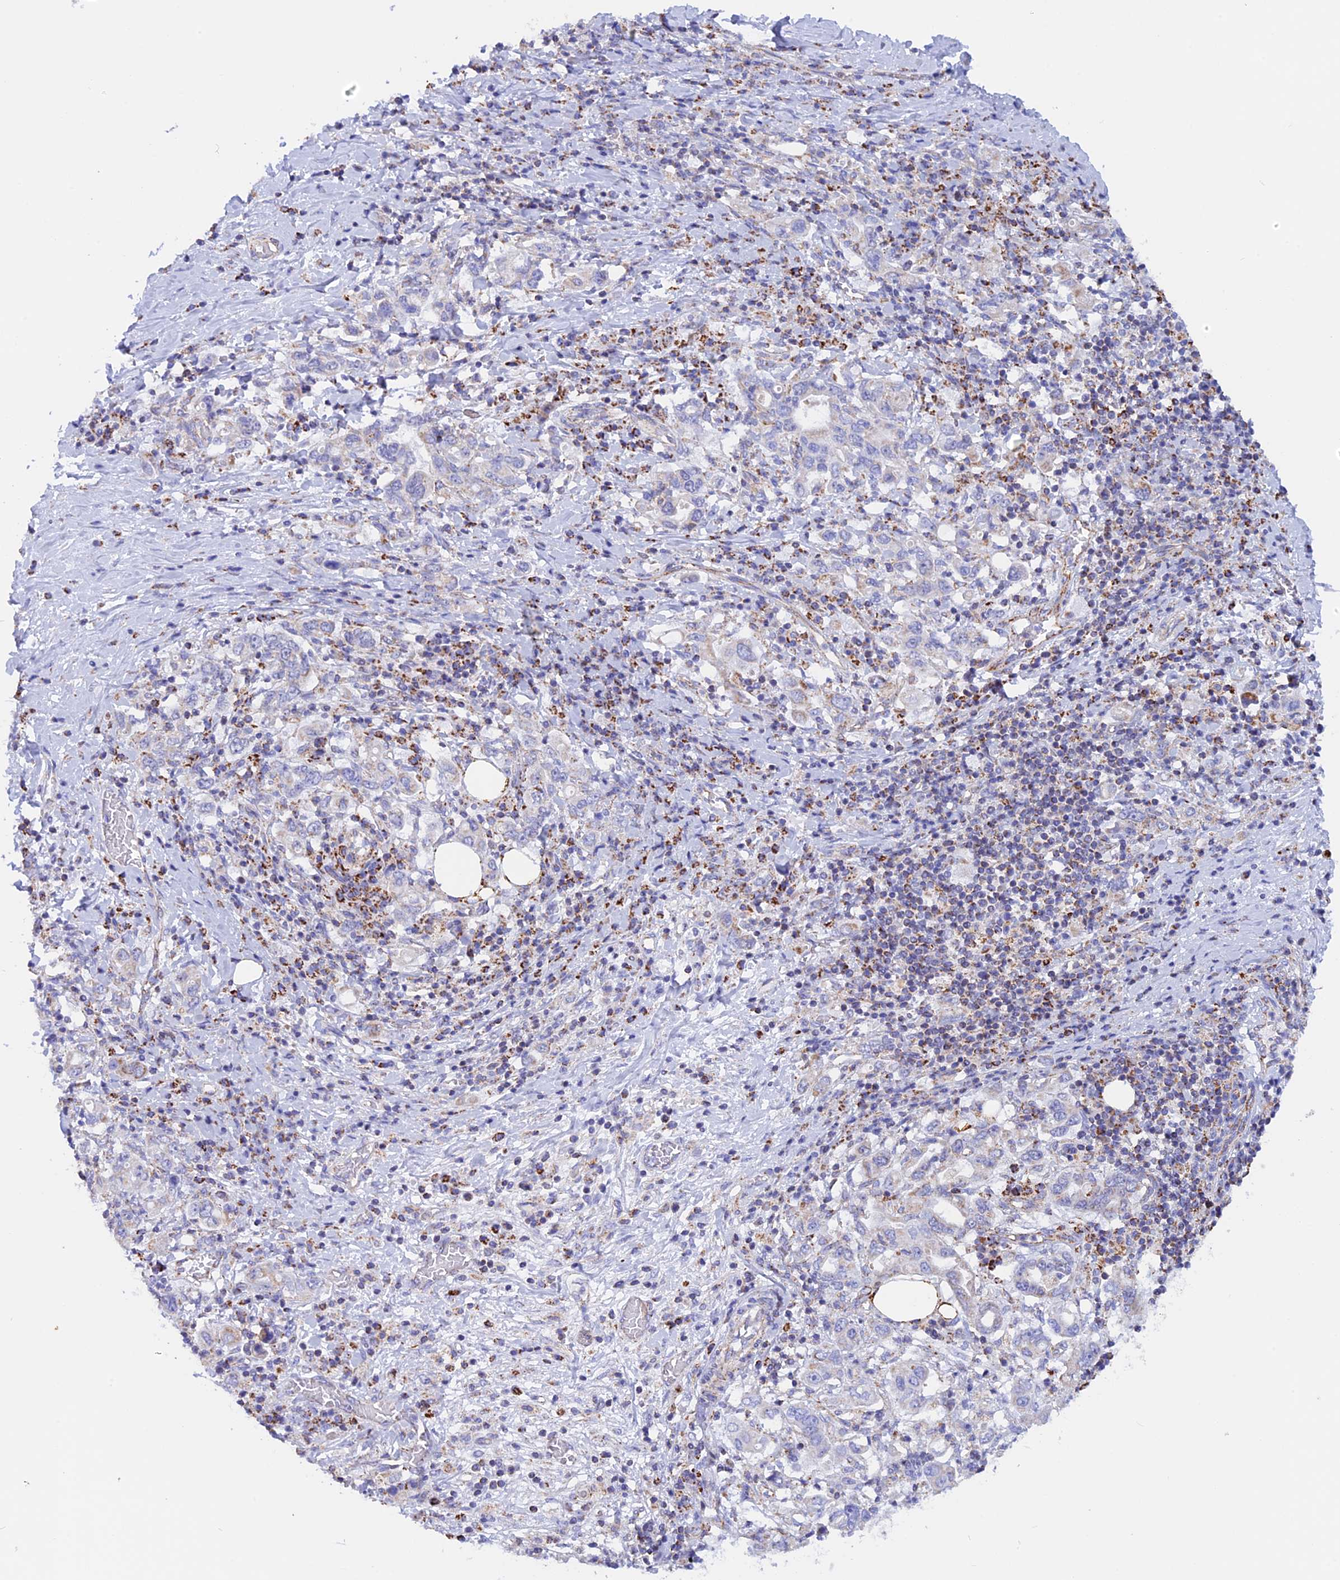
{"staining": {"intensity": "negative", "quantity": "none", "location": "none"}, "tissue": "stomach cancer", "cell_type": "Tumor cells", "image_type": "cancer", "snomed": [{"axis": "morphology", "description": "Adenocarcinoma, NOS"}, {"axis": "topography", "description": "Stomach, upper"}, {"axis": "topography", "description": "Stomach"}], "caption": "The photomicrograph reveals no significant staining in tumor cells of adenocarcinoma (stomach). (DAB (3,3'-diaminobenzidine) IHC, high magnification).", "gene": "GCDH", "patient": {"sex": "male", "age": 62}}